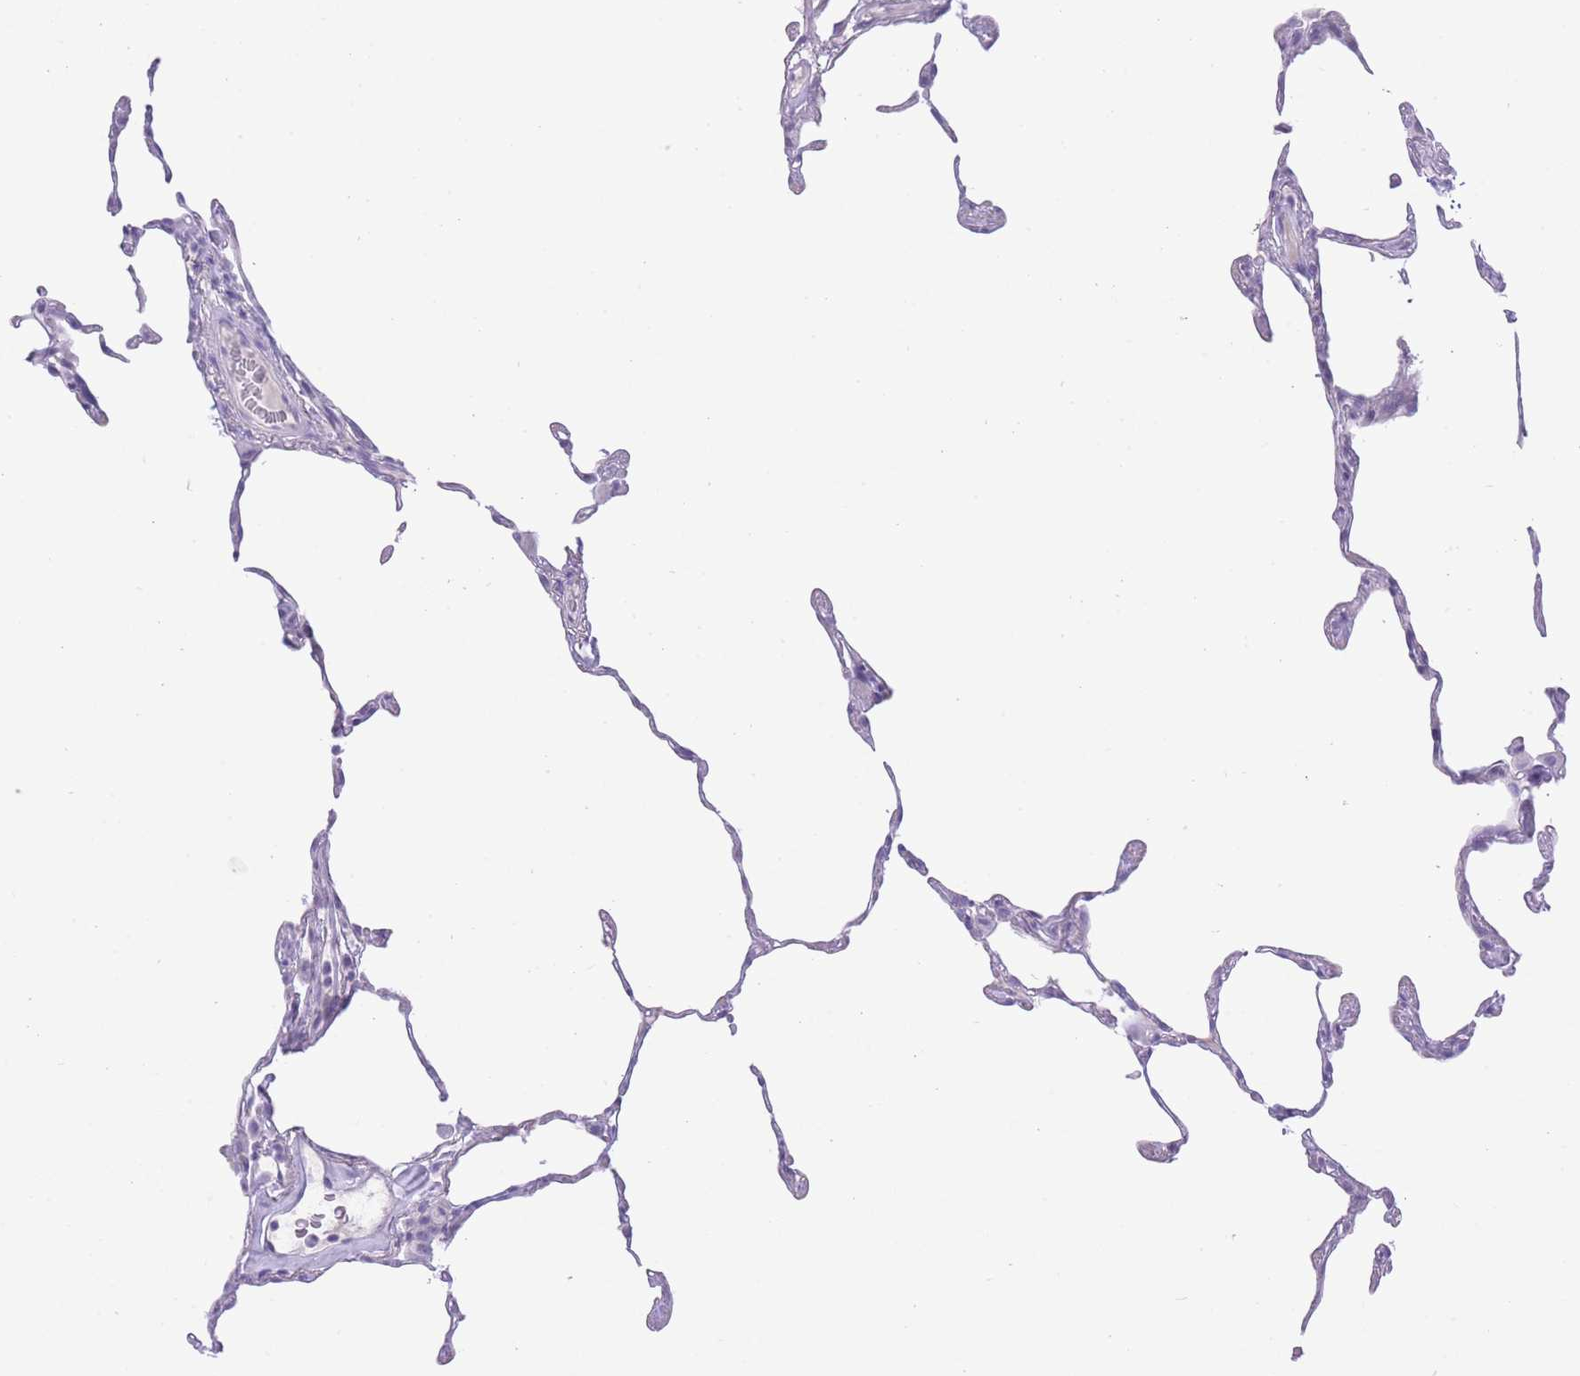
{"staining": {"intensity": "negative", "quantity": "none", "location": "none"}, "tissue": "lung", "cell_type": "Alveolar cells", "image_type": "normal", "snomed": [{"axis": "morphology", "description": "Normal tissue, NOS"}, {"axis": "topography", "description": "Lung"}], "caption": "Image shows no significant protein expression in alveolar cells of benign lung.", "gene": "ZNF212", "patient": {"sex": "female", "age": 57}}